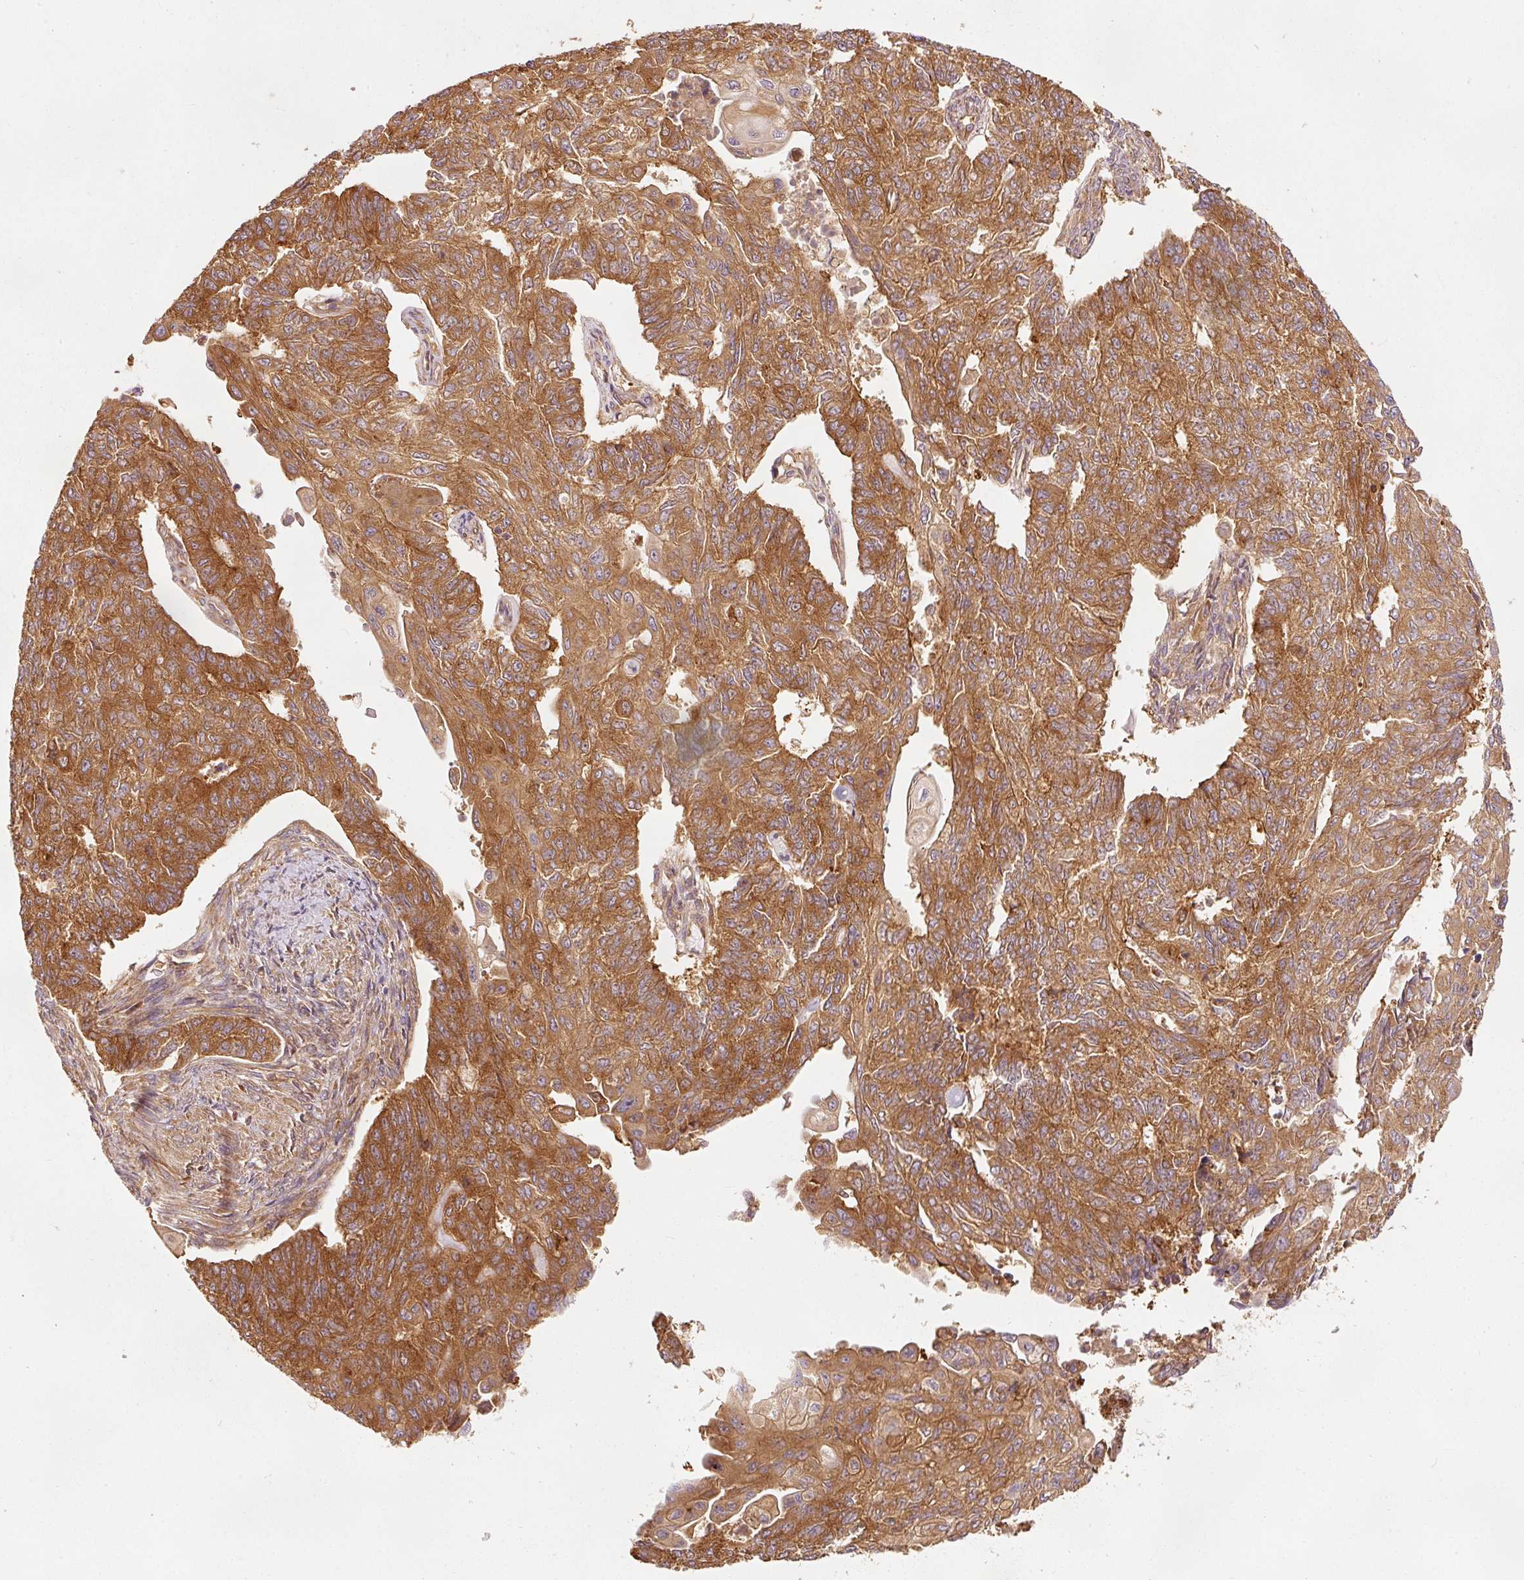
{"staining": {"intensity": "strong", "quantity": ">75%", "location": "cytoplasmic/membranous"}, "tissue": "endometrial cancer", "cell_type": "Tumor cells", "image_type": "cancer", "snomed": [{"axis": "morphology", "description": "Adenocarcinoma, NOS"}, {"axis": "topography", "description": "Endometrium"}], "caption": "The micrograph displays staining of endometrial cancer, revealing strong cytoplasmic/membranous protein positivity (brown color) within tumor cells. (DAB (3,3'-diaminobenzidine) = brown stain, brightfield microscopy at high magnification).", "gene": "EIF3B", "patient": {"sex": "female", "age": 32}}